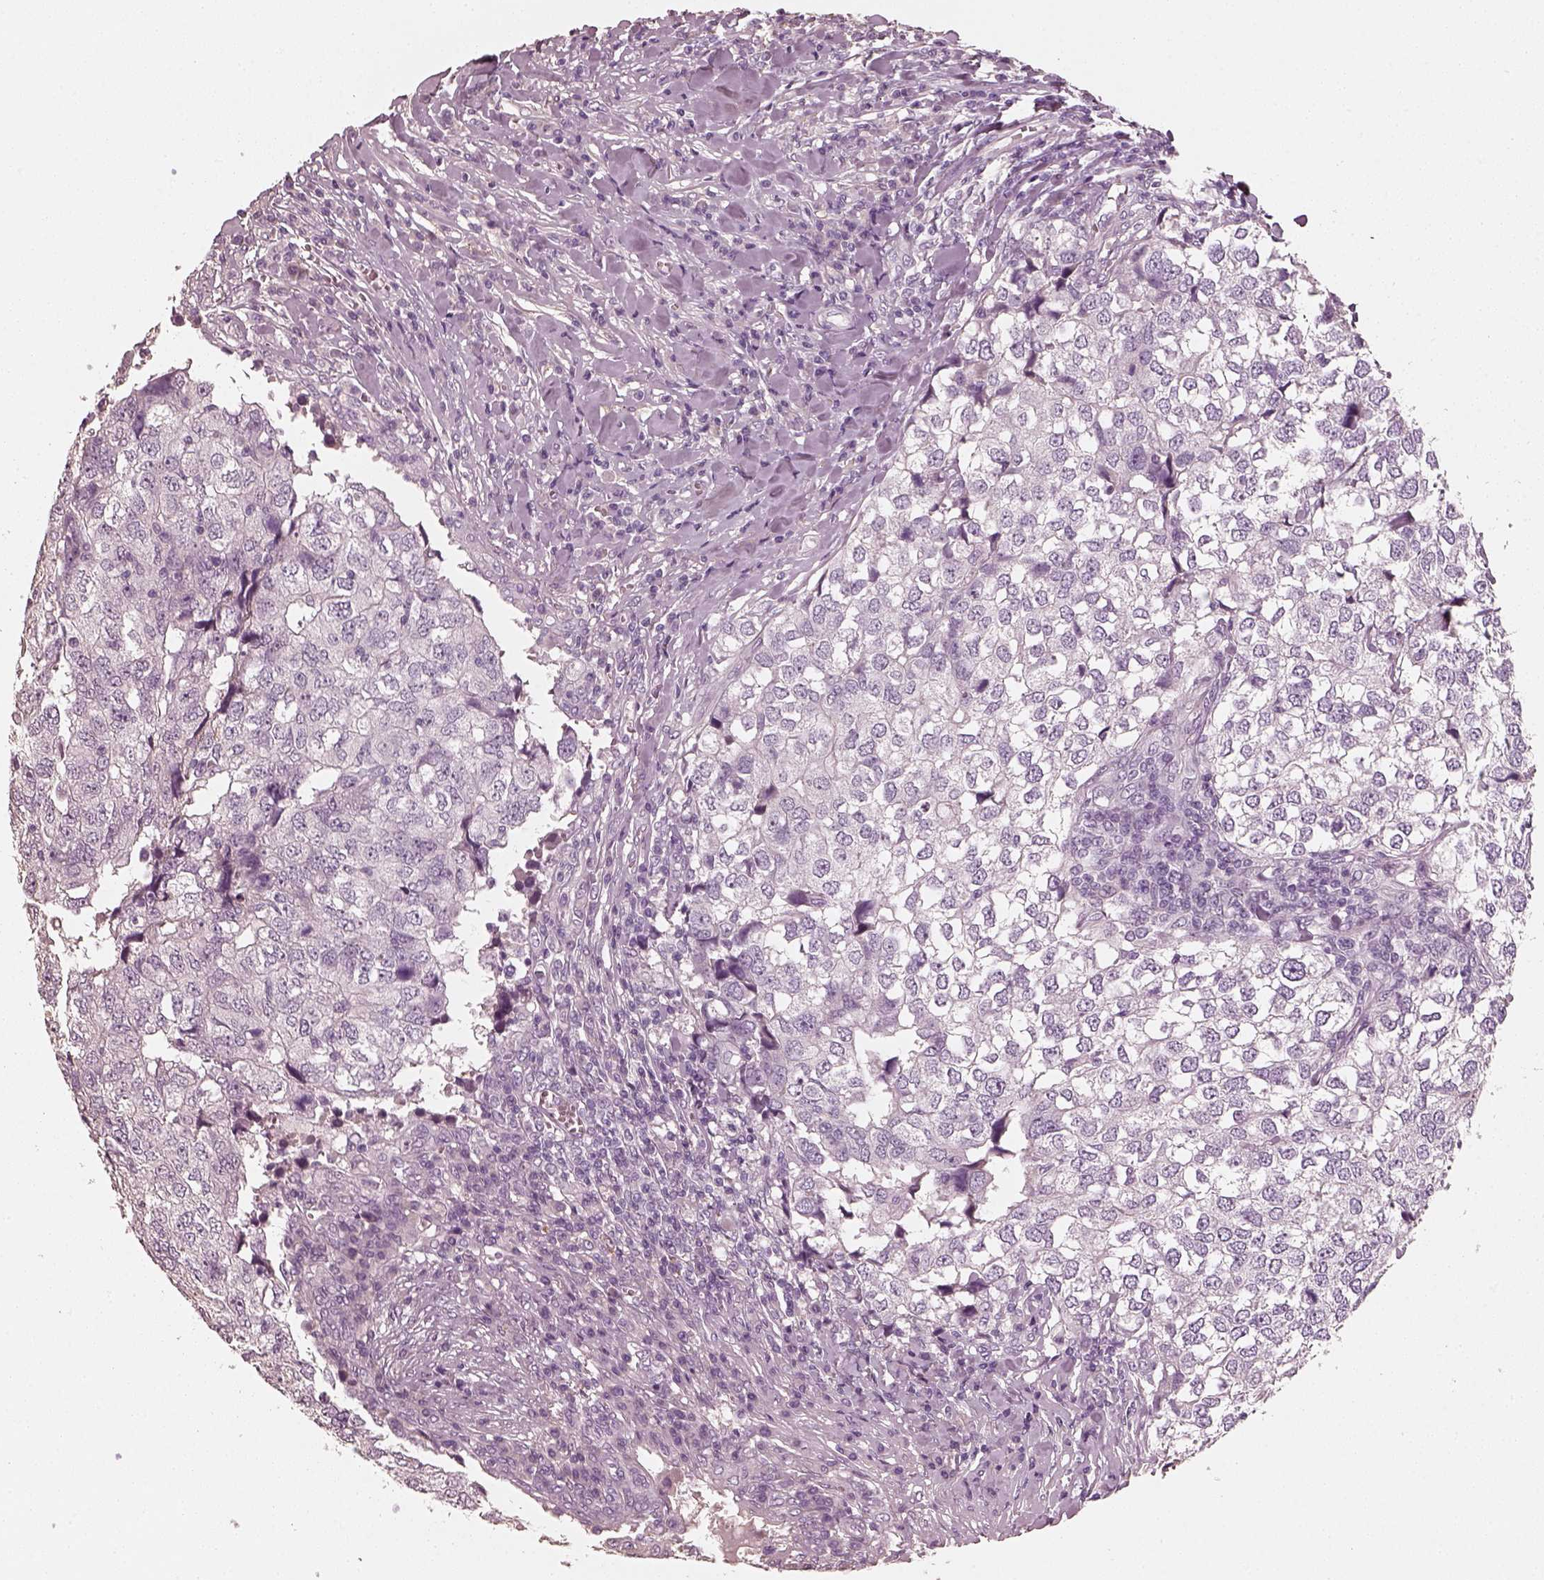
{"staining": {"intensity": "negative", "quantity": "none", "location": "none"}, "tissue": "breast cancer", "cell_type": "Tumor cells", "image_type": "cancer", "snomed": [{"axis": "morphology", "description": "Duct carcinoma"}, {"axis": "topography", "description": "Breast"}], "caption": "This is a photomicrograph of IHC staining of breast cancer, which shows no positivity in tumor cells.", "gene": "RS1", "patient": {"sex": "female", "age": 30}}